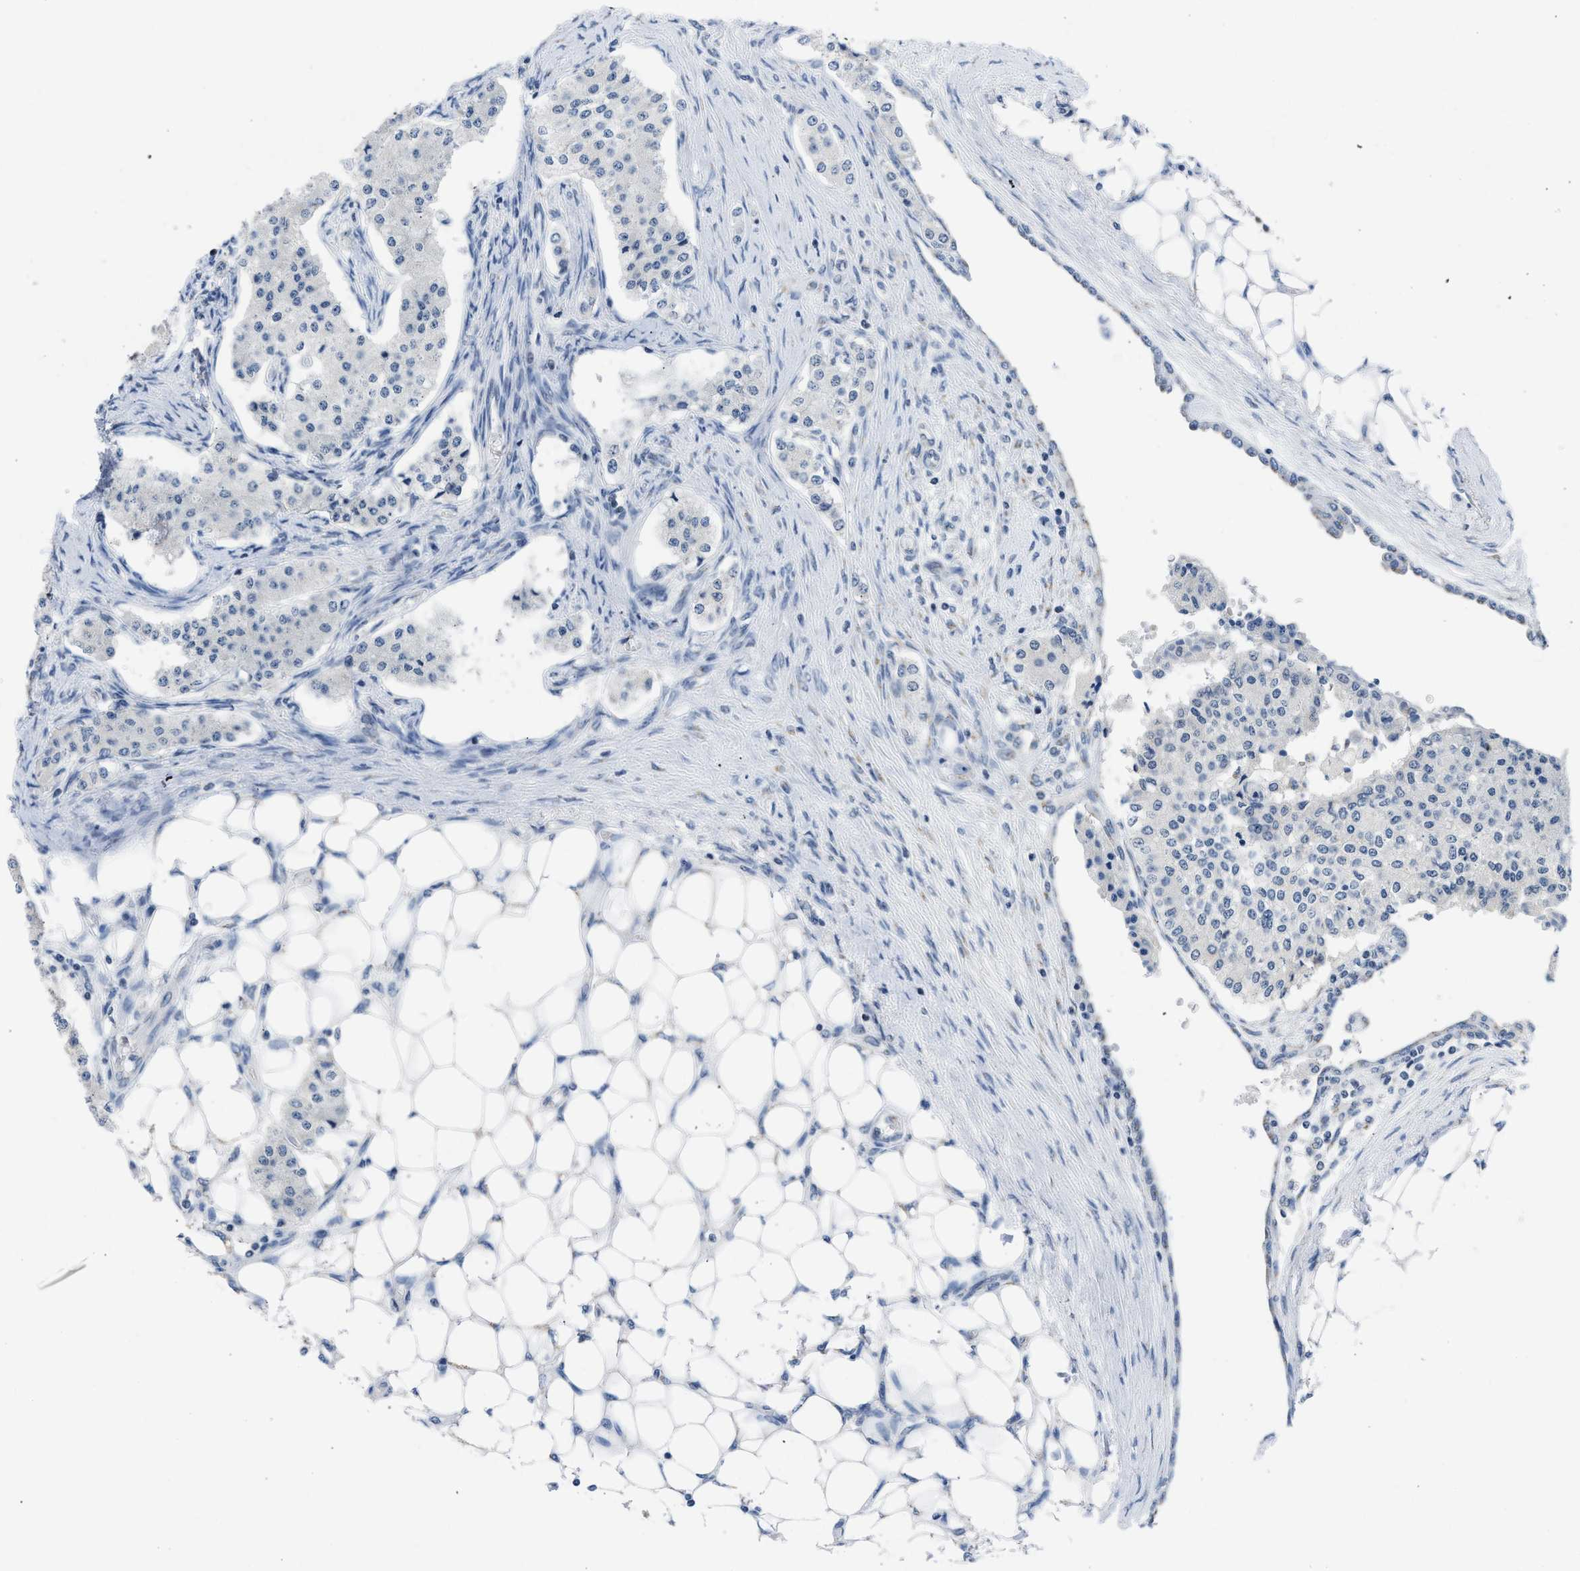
{"staining": {"intensity": "negative", "quantity": "none", "location": "none"}, "tissue": "carcinoid", "cell_type": "Tumor cells", "image_type": "cancer", "snomed": [{"axis": "morphology", "description": "Carcinoid, malignant, NOS"}, {"axis": "topography", "description": "Colon"}], "caption": "IHC image of neoplastic tissue: carcinoid (malignant) stained with DAB (3,3'-diaminobenzidine) shows no significant protein positivity in tumor cells. The staining was performed using DAB (3,3'-diaminobenzidine) to visualize the protein expression in brown, while the nuclei were stained in blue with hematoxylin (Magnification: 20x).", "gene": "TERF2IP", "patient": {"sex": "female", "age": 52}}